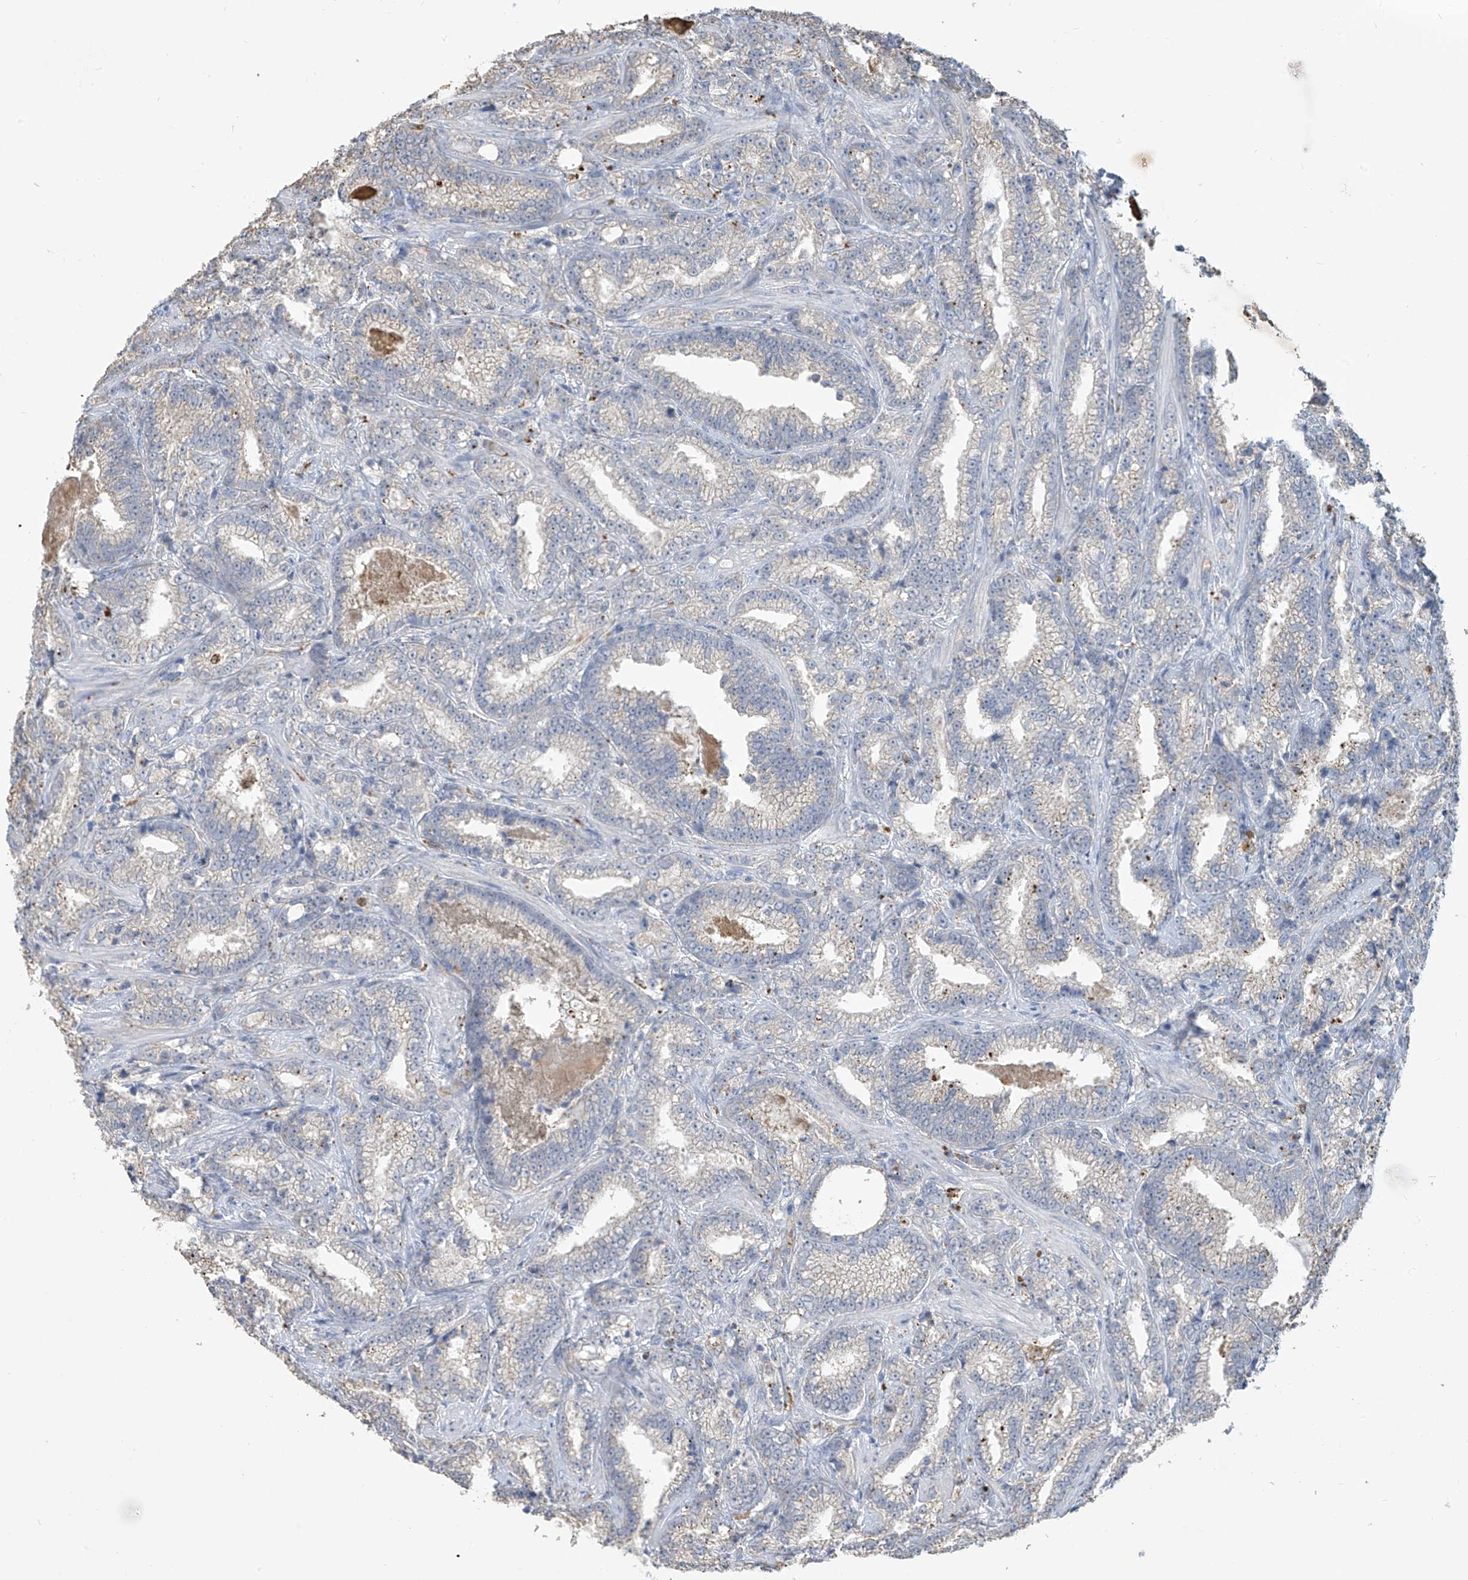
{"staining": {"intensity": "negative", "quantity": "none", "location": "none"}, "tissue": "prostate cancer", "cell_type": "Tumor cells", "image_type": "cancer", "snomed": [{"axis": "morphology", "description": "Adenocarcinoma, High grade"}, {"axis": "topography", "description": "Prostate and seminal vesicle, NOS"}], "caption": "Tumor cells are negative for protein expression in human prostate cancer.", "gene": "OGT", "patient": {"sex": "male", "age": 67}}